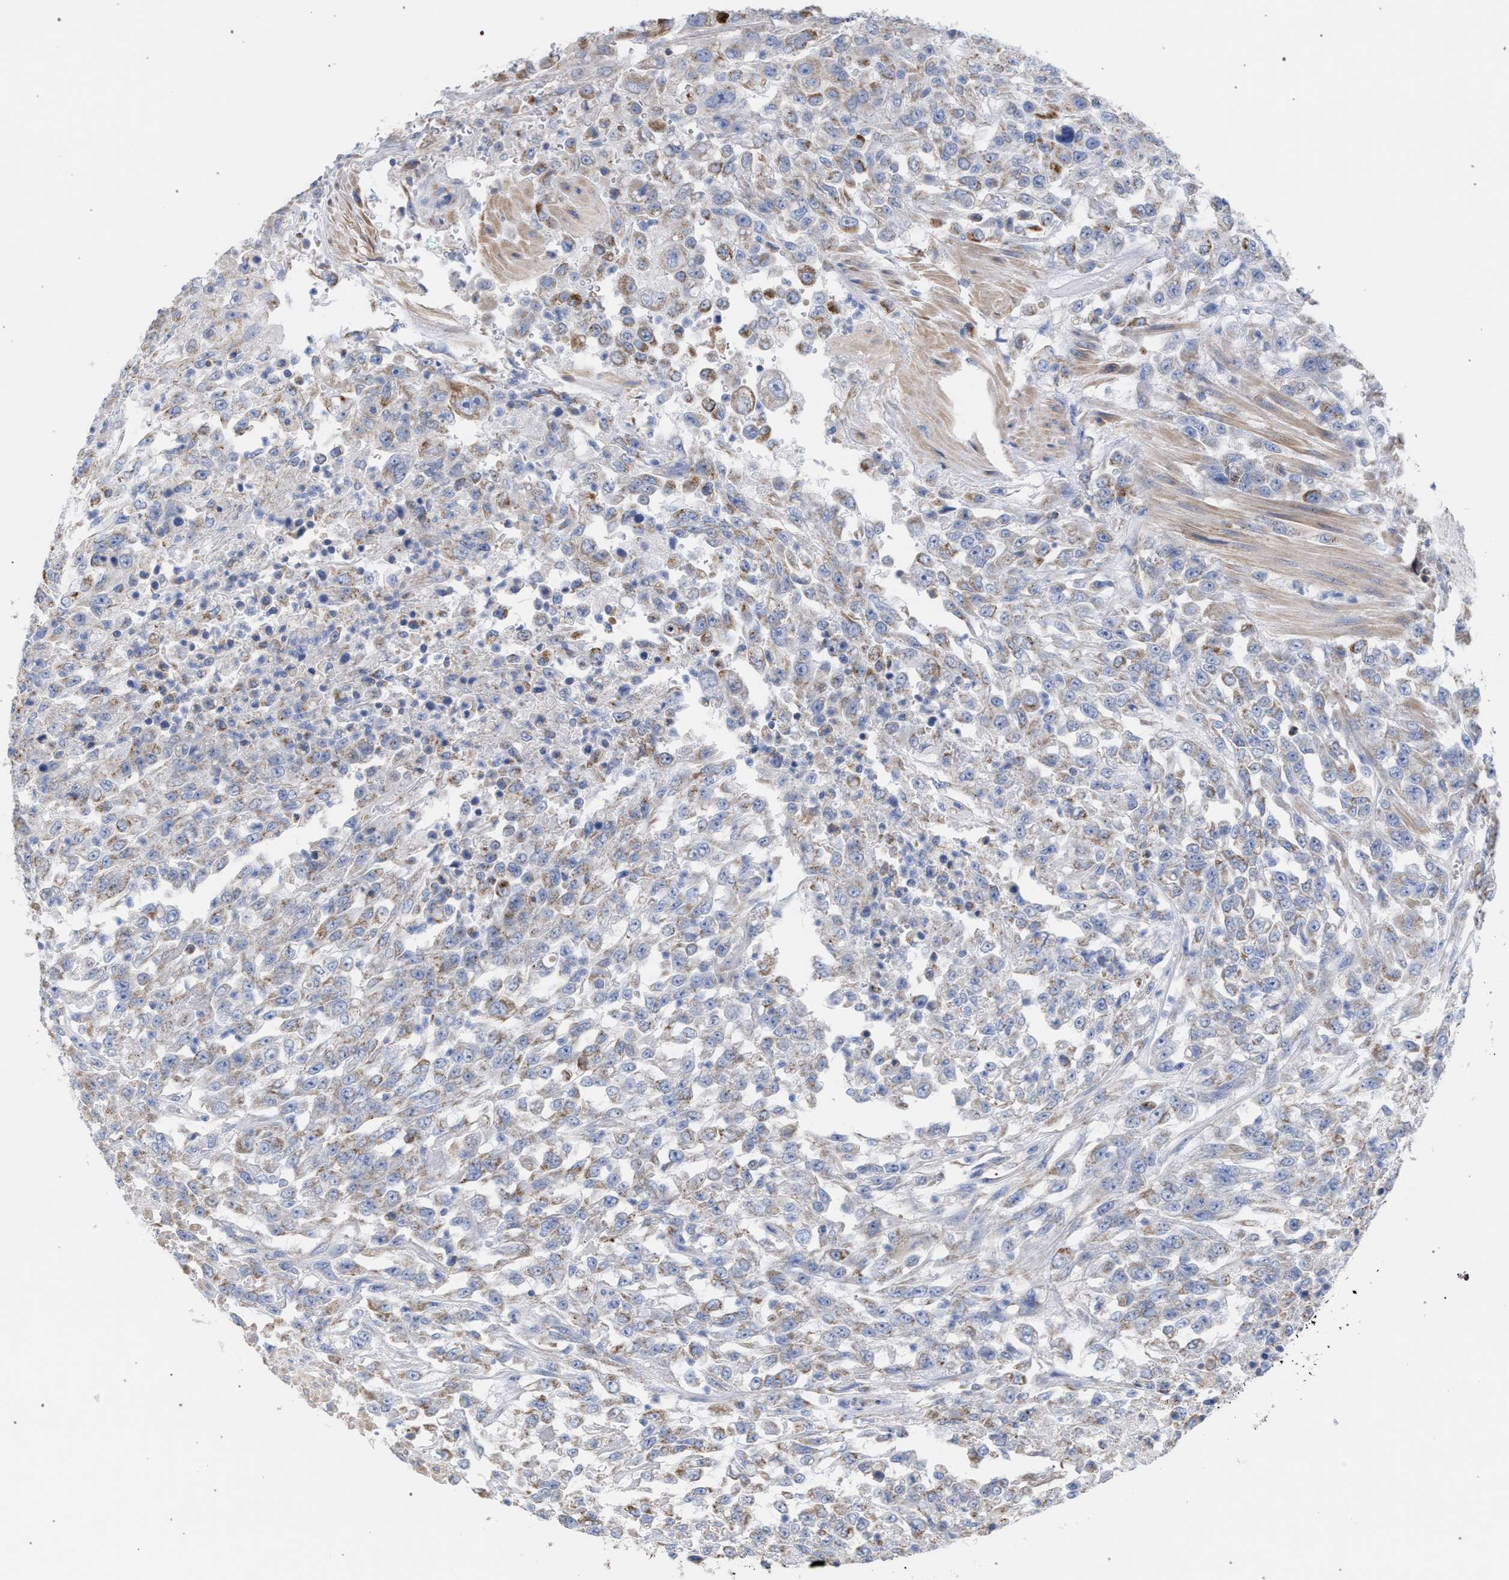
{"staining": {"intensity": "moderate", "quantity": ">75%", "location": "cytoplasmic/membranous"}, "tissue": "urothelial cancer", "cell_type": "Tumor cells", "image_type": "cancer", "snomed": [{"axis": "morphology", "description": "Urothelial carcinoma, High grade"}, {"axis": "topography", "description": "Urinary bladder"}], "caption": "An image showing moderate cytoplasmic/membranous positivity in approximately >75% of tumor cells in urothelial carcinoma (high-grade), as visualized by brown immunohistochemical staining.", "gene": "ECI2", "patient": {"sex": "male", "age": 46}}